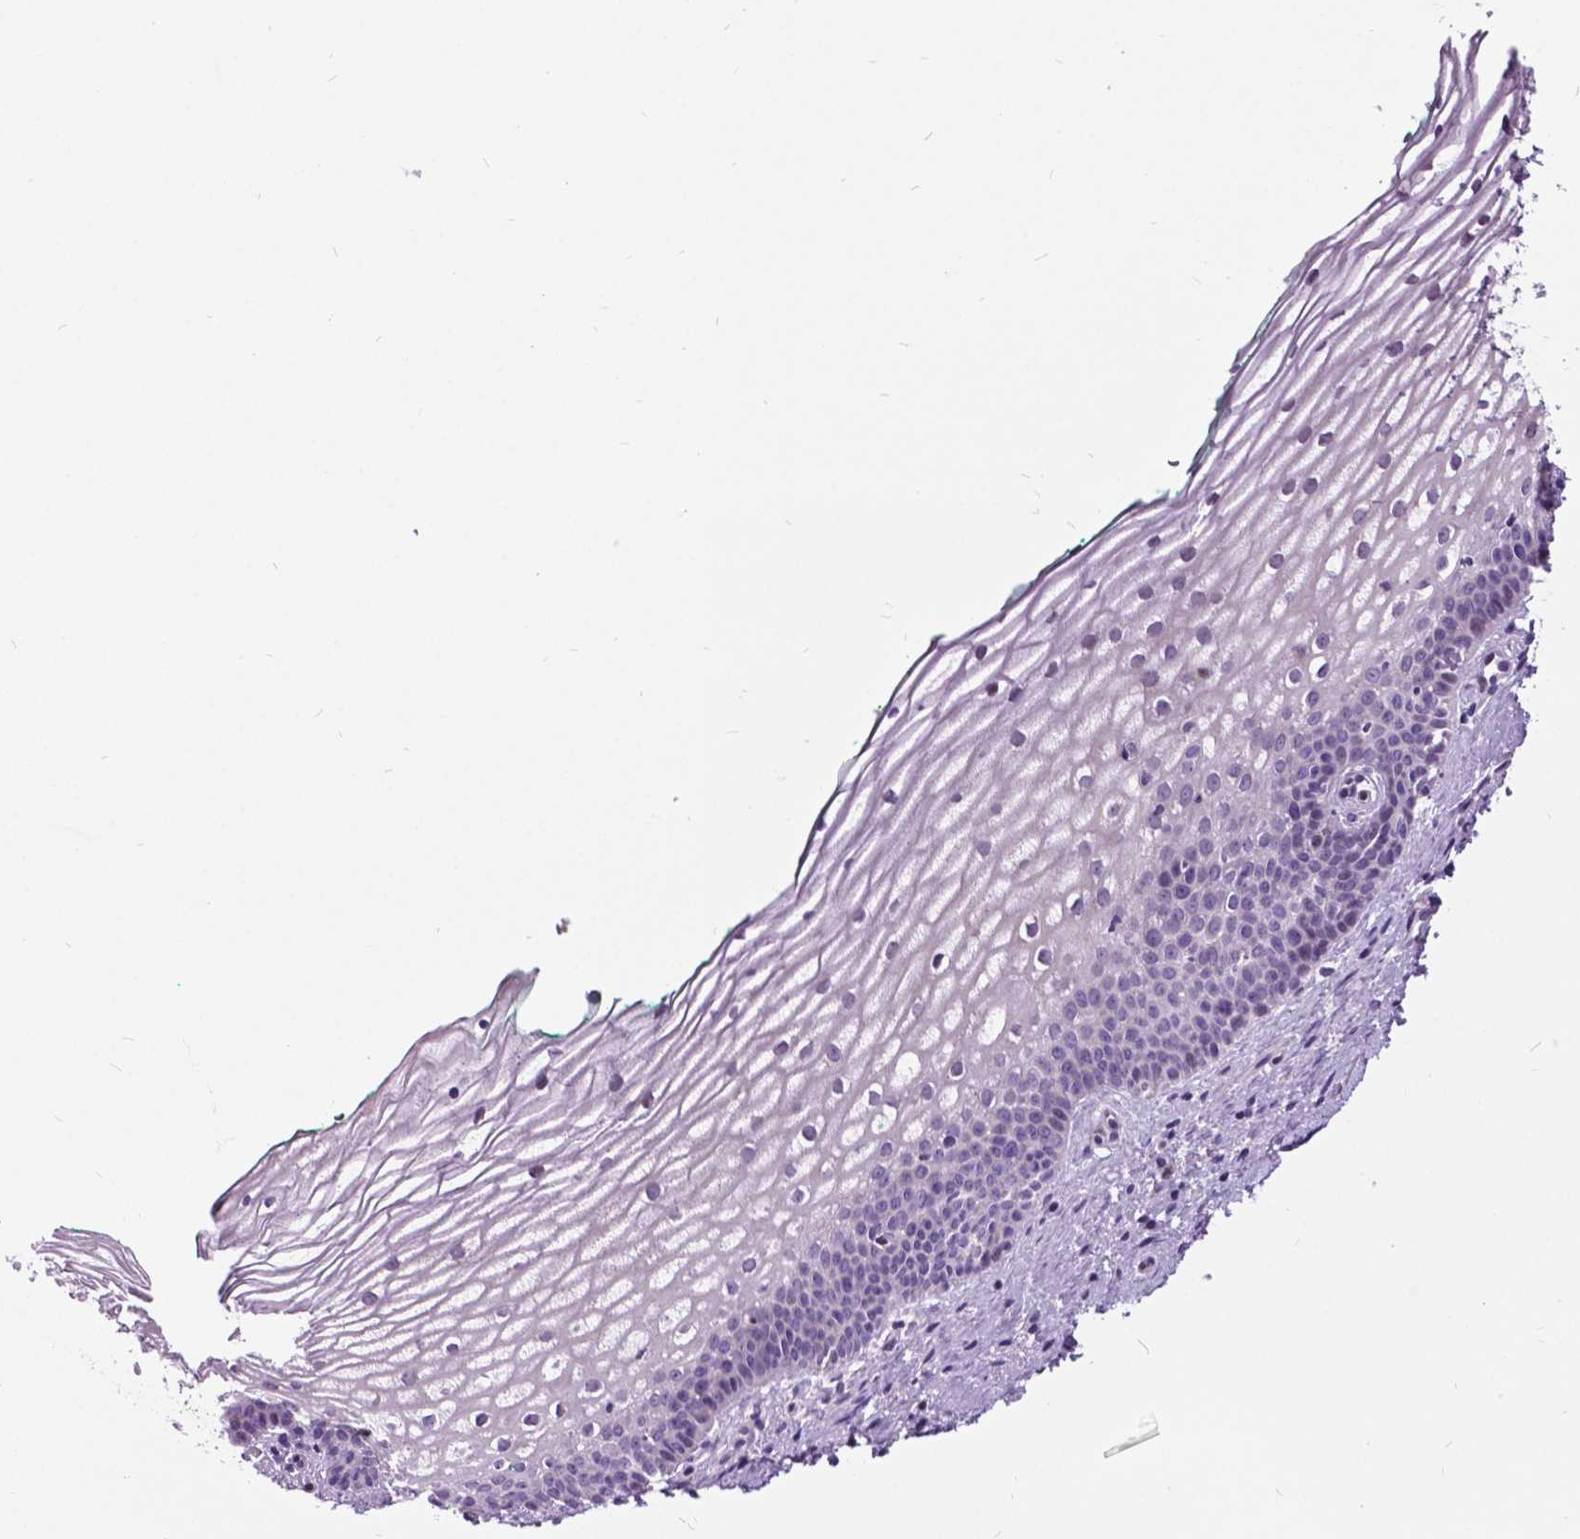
{"staining": {"intensity": "weak", "quantity": "<25%", "location": "nuclear"}, "tissue": "vagina", "cell_type": "Squamous epithelial cells", "image_type": "normal", "snomed": [{"axis": "morphology", "description": "Normal tissue, NOS"}, {"axis": "topography", "description": "Vagina"}], "caption": "High power microscopy micrograph of an IHC photomicrograph of normal vagina, revealing no significant expression in squamous epithelial cells. (Immunohistochemistry (ihc), brightfield microscopy, high magnification).", "gene": "DPF3", "patient": {"sex": "female", "age": 44}}